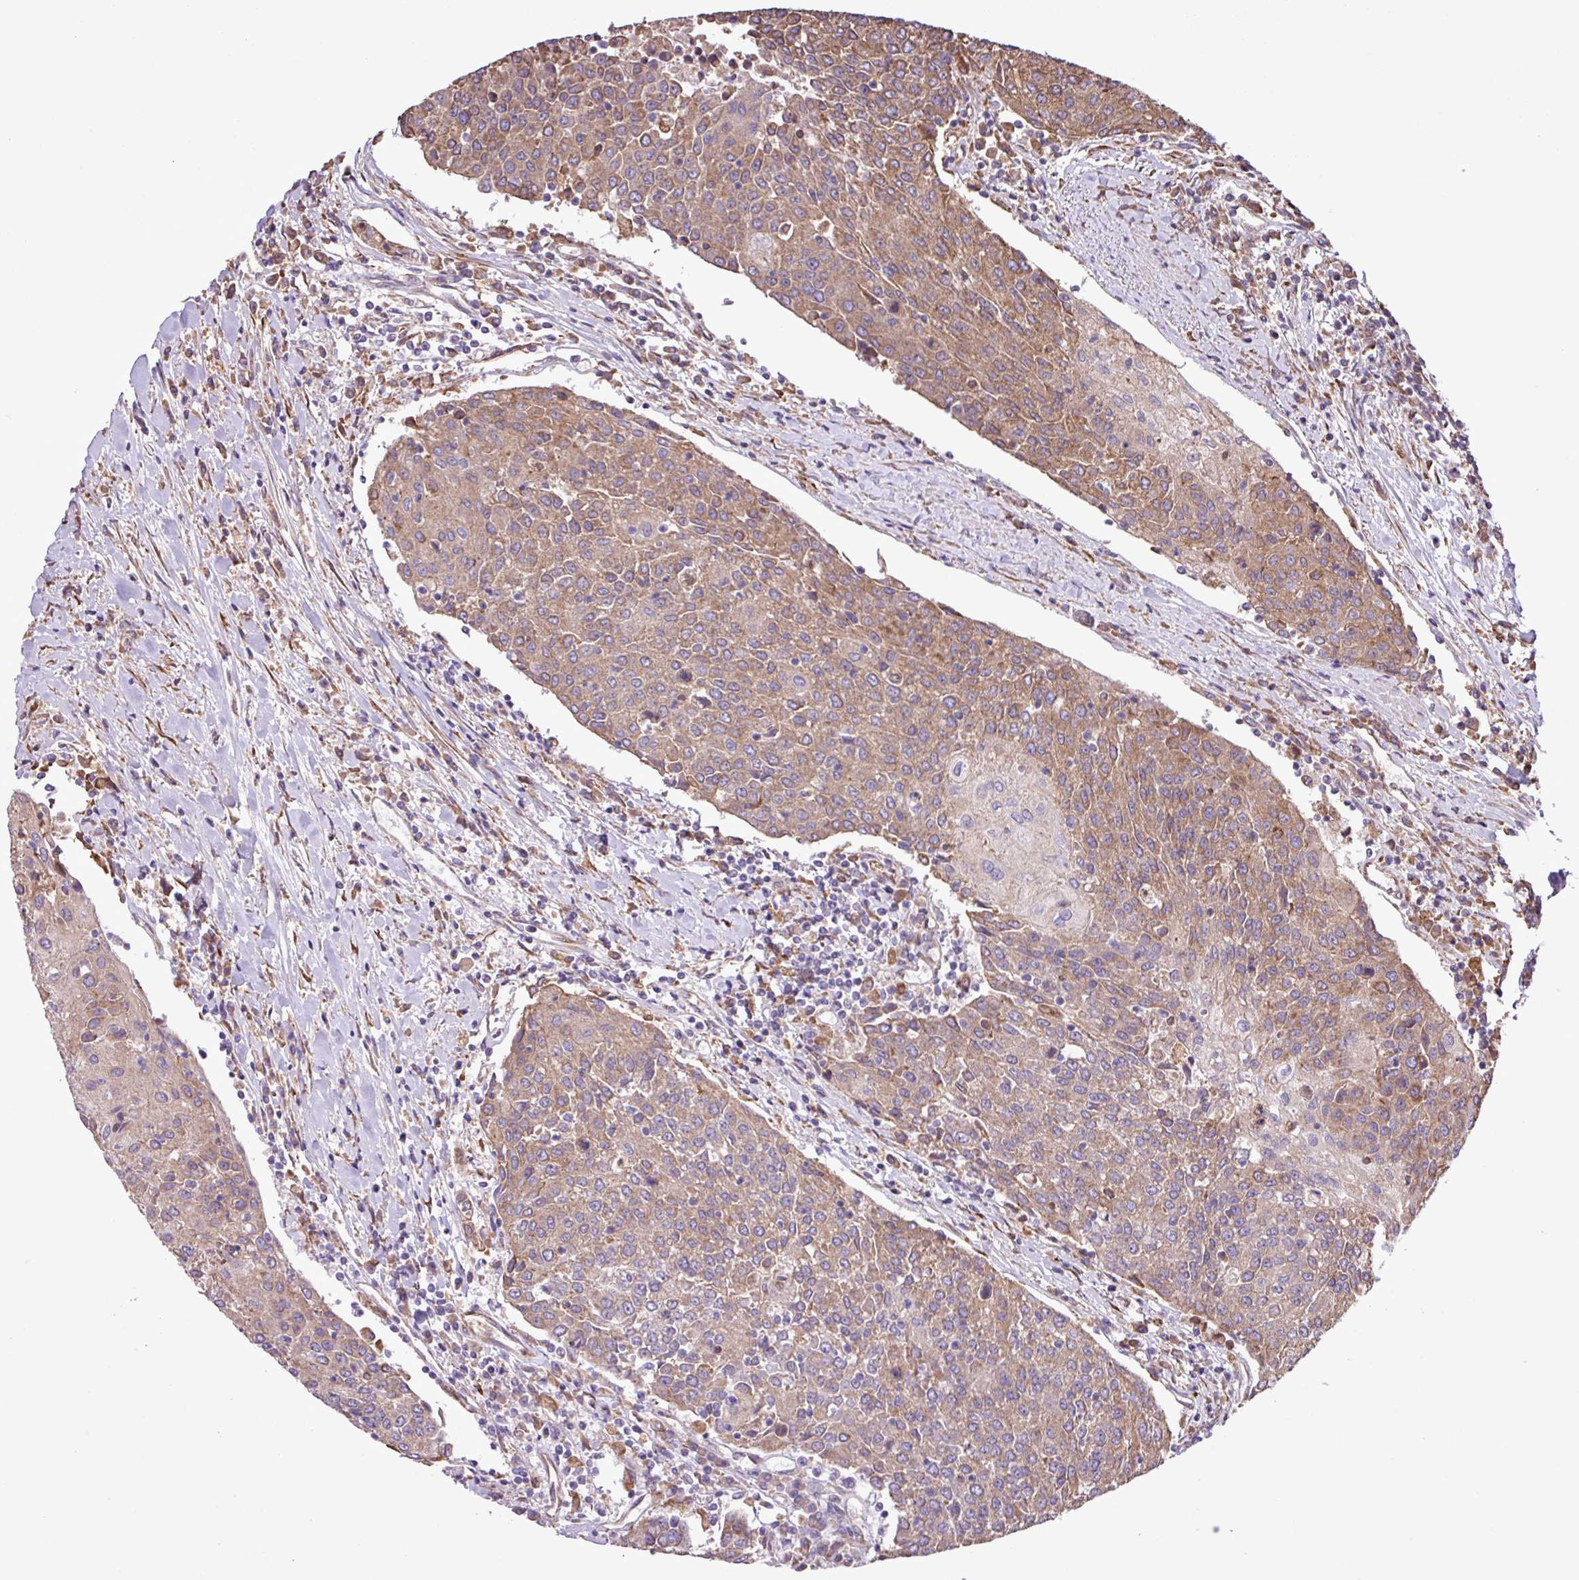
{"staining": {"intensity": "moderate", "quantity": ">75%", "location": "cytoplasmic/membranous"}, "tissue": "urothelial cancer", "cell_type": "Tumor cells", "image_type": "cancer", "snomed": [{"axis": "morphology", "description": "Urothelial carcinoma, High grade"}, {"axis": "topography", "description": "Urinary bladder"}], "caption": "Urothelial cancer stained for a protein (brown) shows moderate cytoplasmic/membranous positive expression in about >75% of tumor cells.", "gene": "MEGF6", "patient": {"sex": "female", "age": 85}}